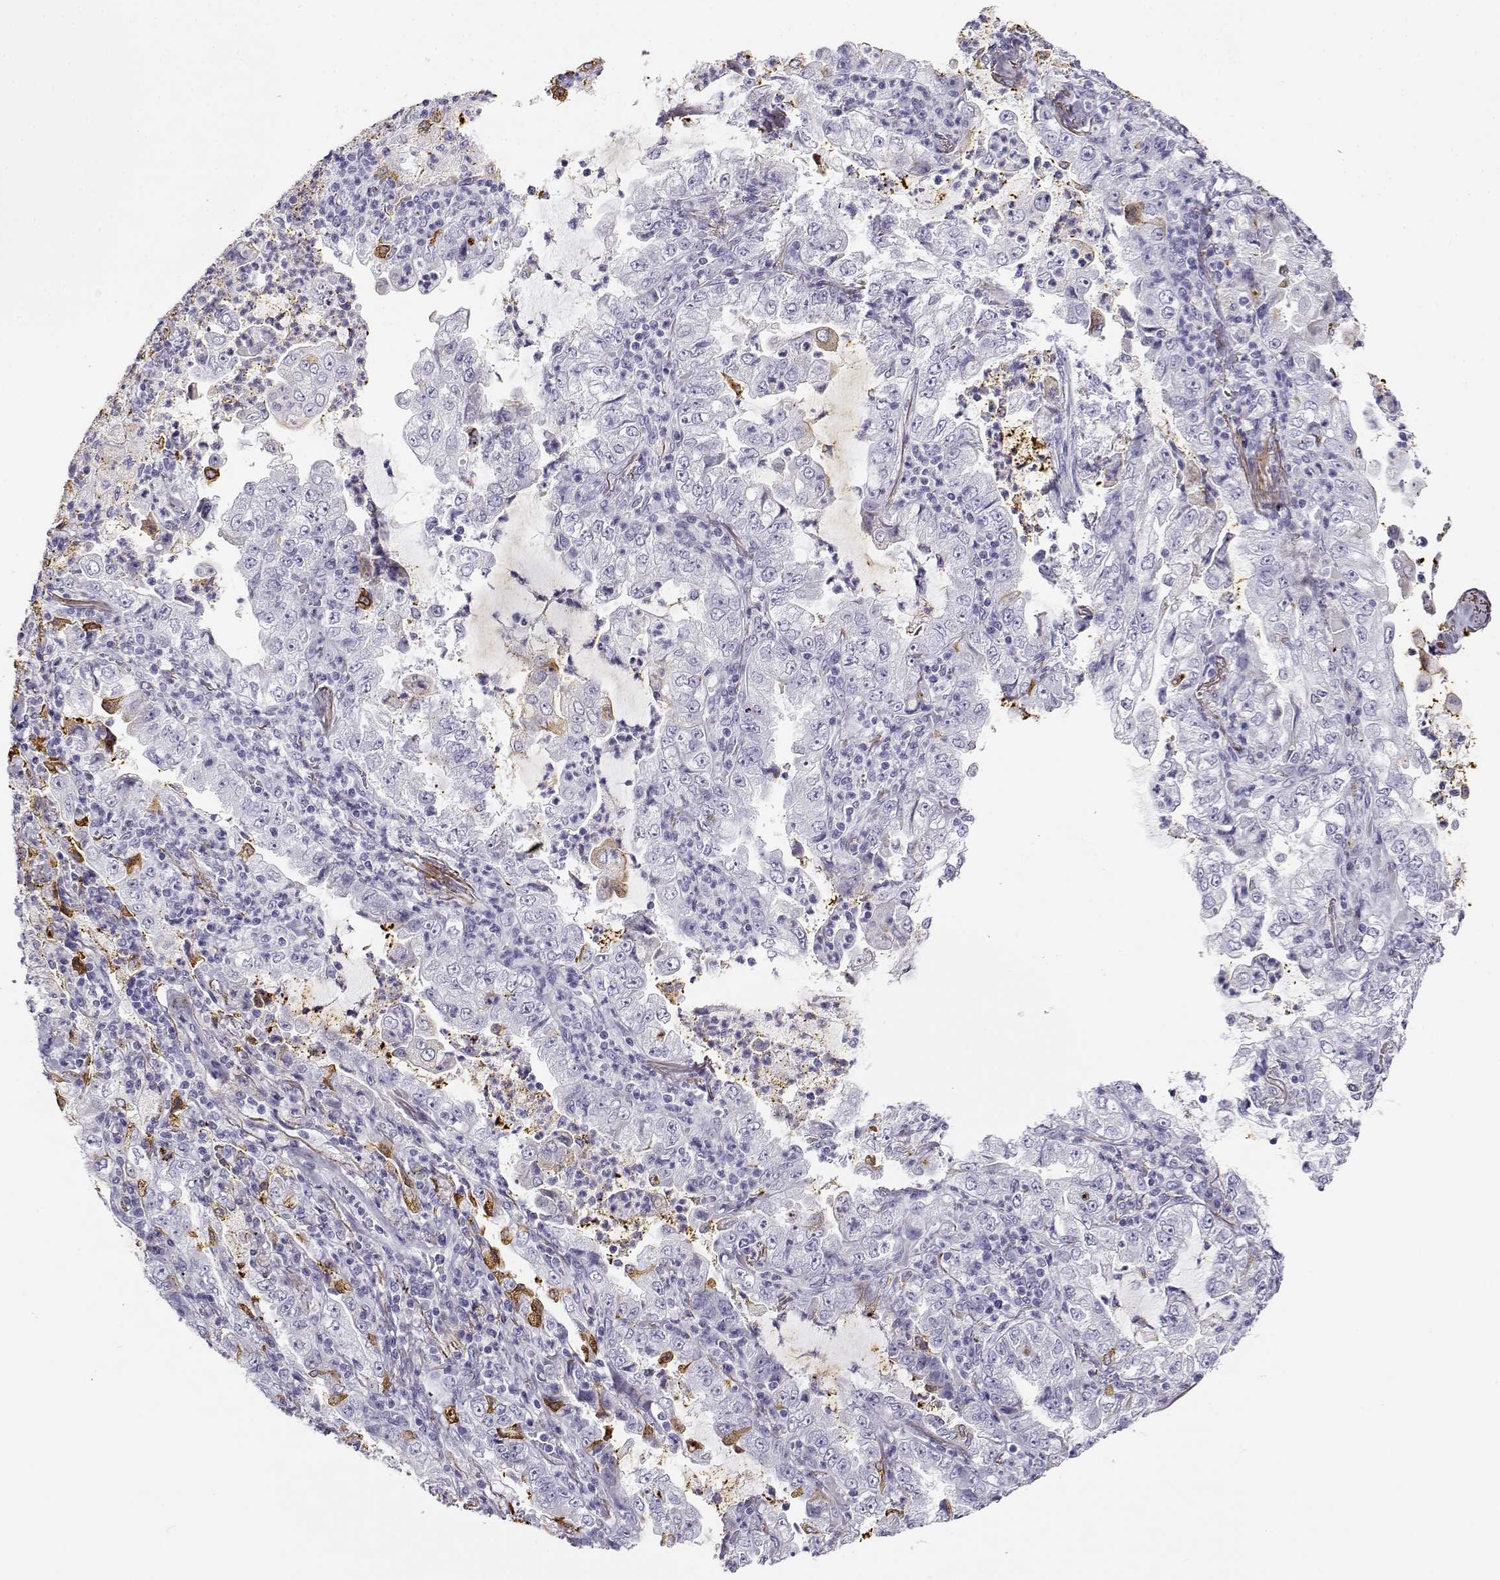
{"staining": {"intensity": "negative", "quantity": "none", "location": "none"}, "tissue": "lung cancer", "cell_type": "Tumor cells", "image_type": "cancer", "snomed": [{"axis": "morphology", "description": "Adenocarcinoma, NOS"}, {"axis": "topography", "description": "Lung"}], "caption": "Lung cancer was stained to show a protein in brown. There is no significant staining in tumor cells. Nuclei are stained in blue.", "gene": "RHOXF2", "patient": {"sex": "female", "age": 73}}